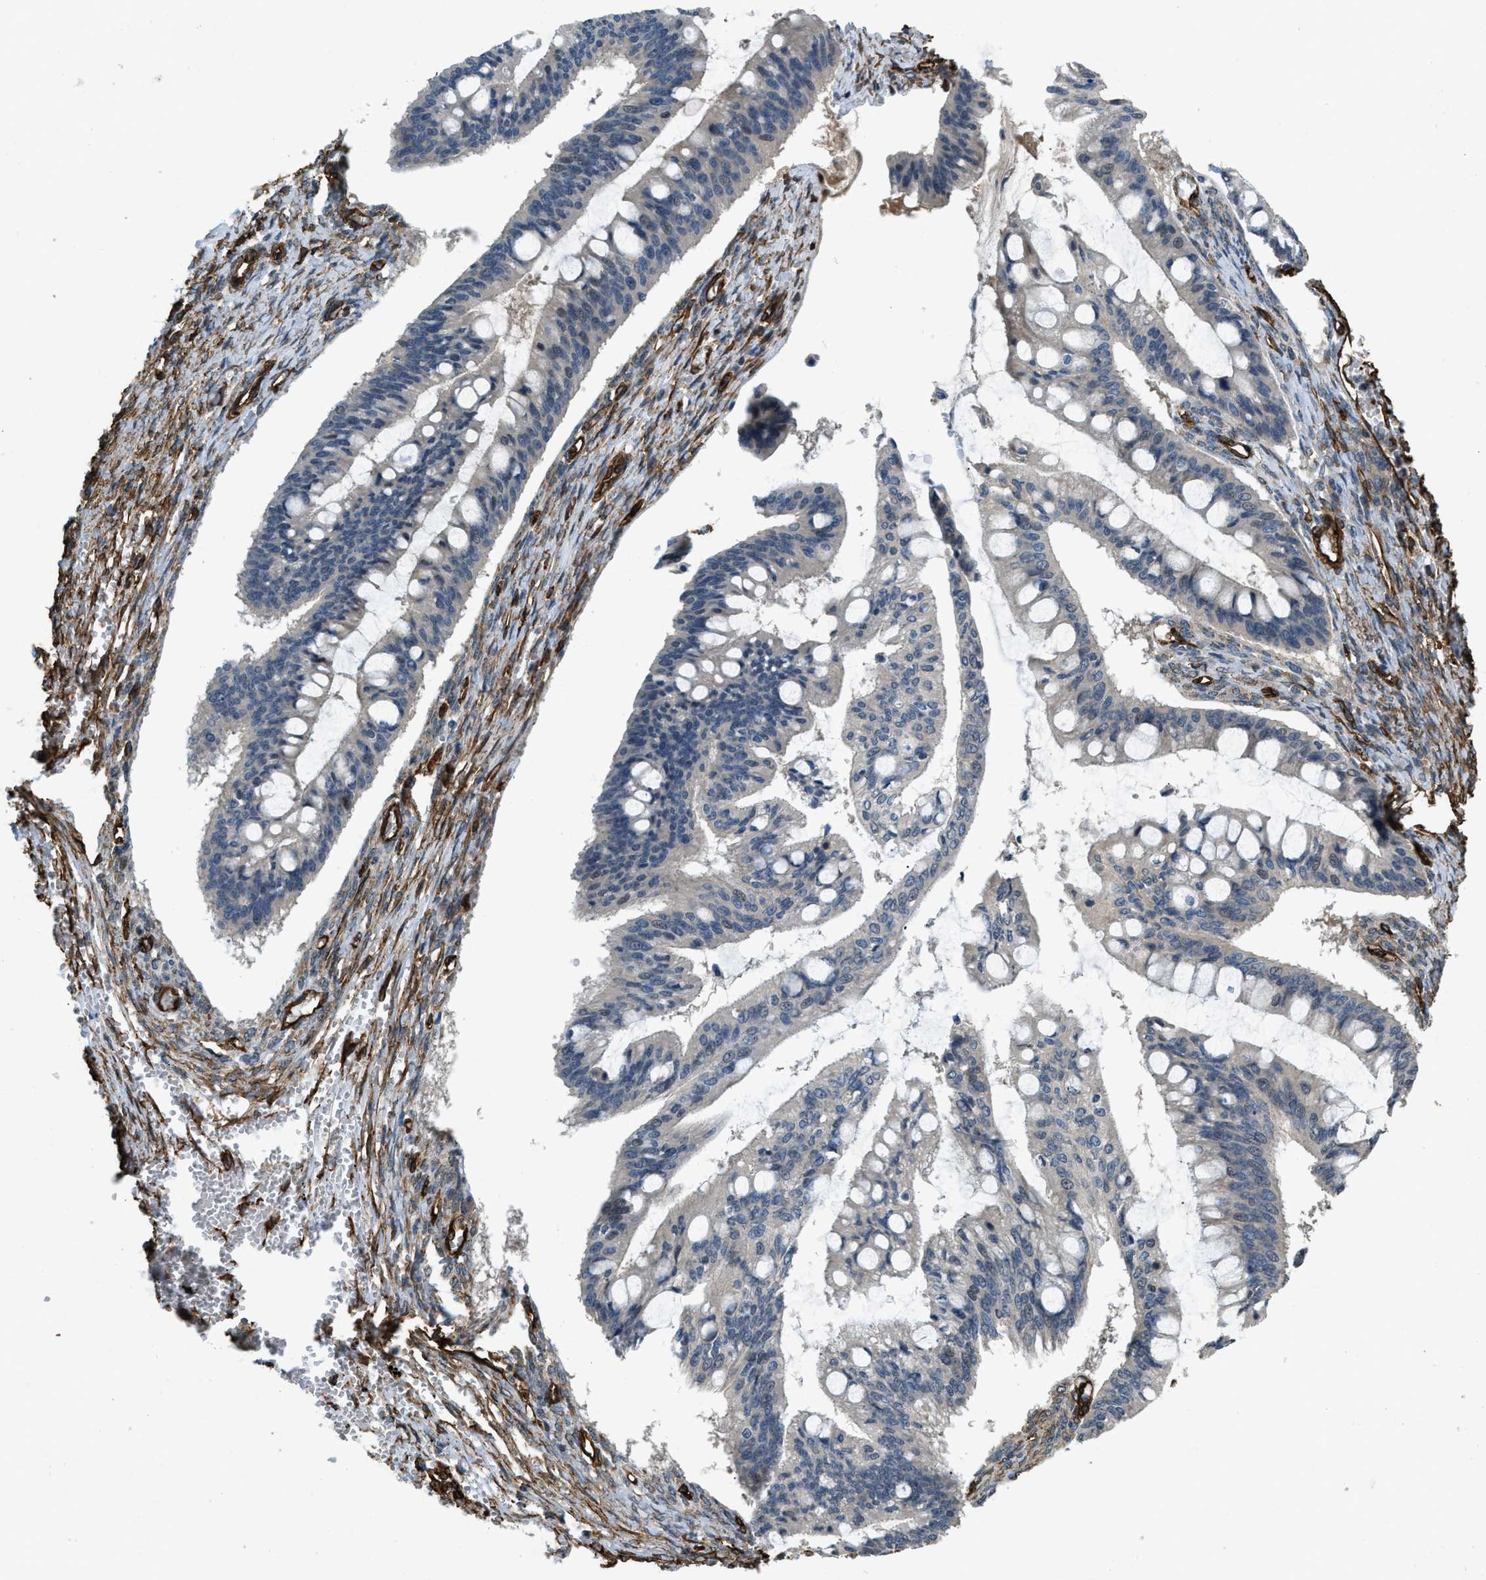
{"staining": {"intensity": "negative", "quantity": "none", "location": "none"}, "tissue": "ovarian cancer", "cell_type": "Tumor cells", "image_type": "cancer", "snomed": [{"axis": "morphology", "description": "Cystadenocarcinoma, mucinous, NOS"}, {"axis": "topography", "description": "Ovary"}], "caption": "IHC of human ovarian cancer (mucinous cystadenocarcinoma) reveals no expression in tumor cells.", "gene": "NMB", "patient": {"sex": "female", "age": 73}}